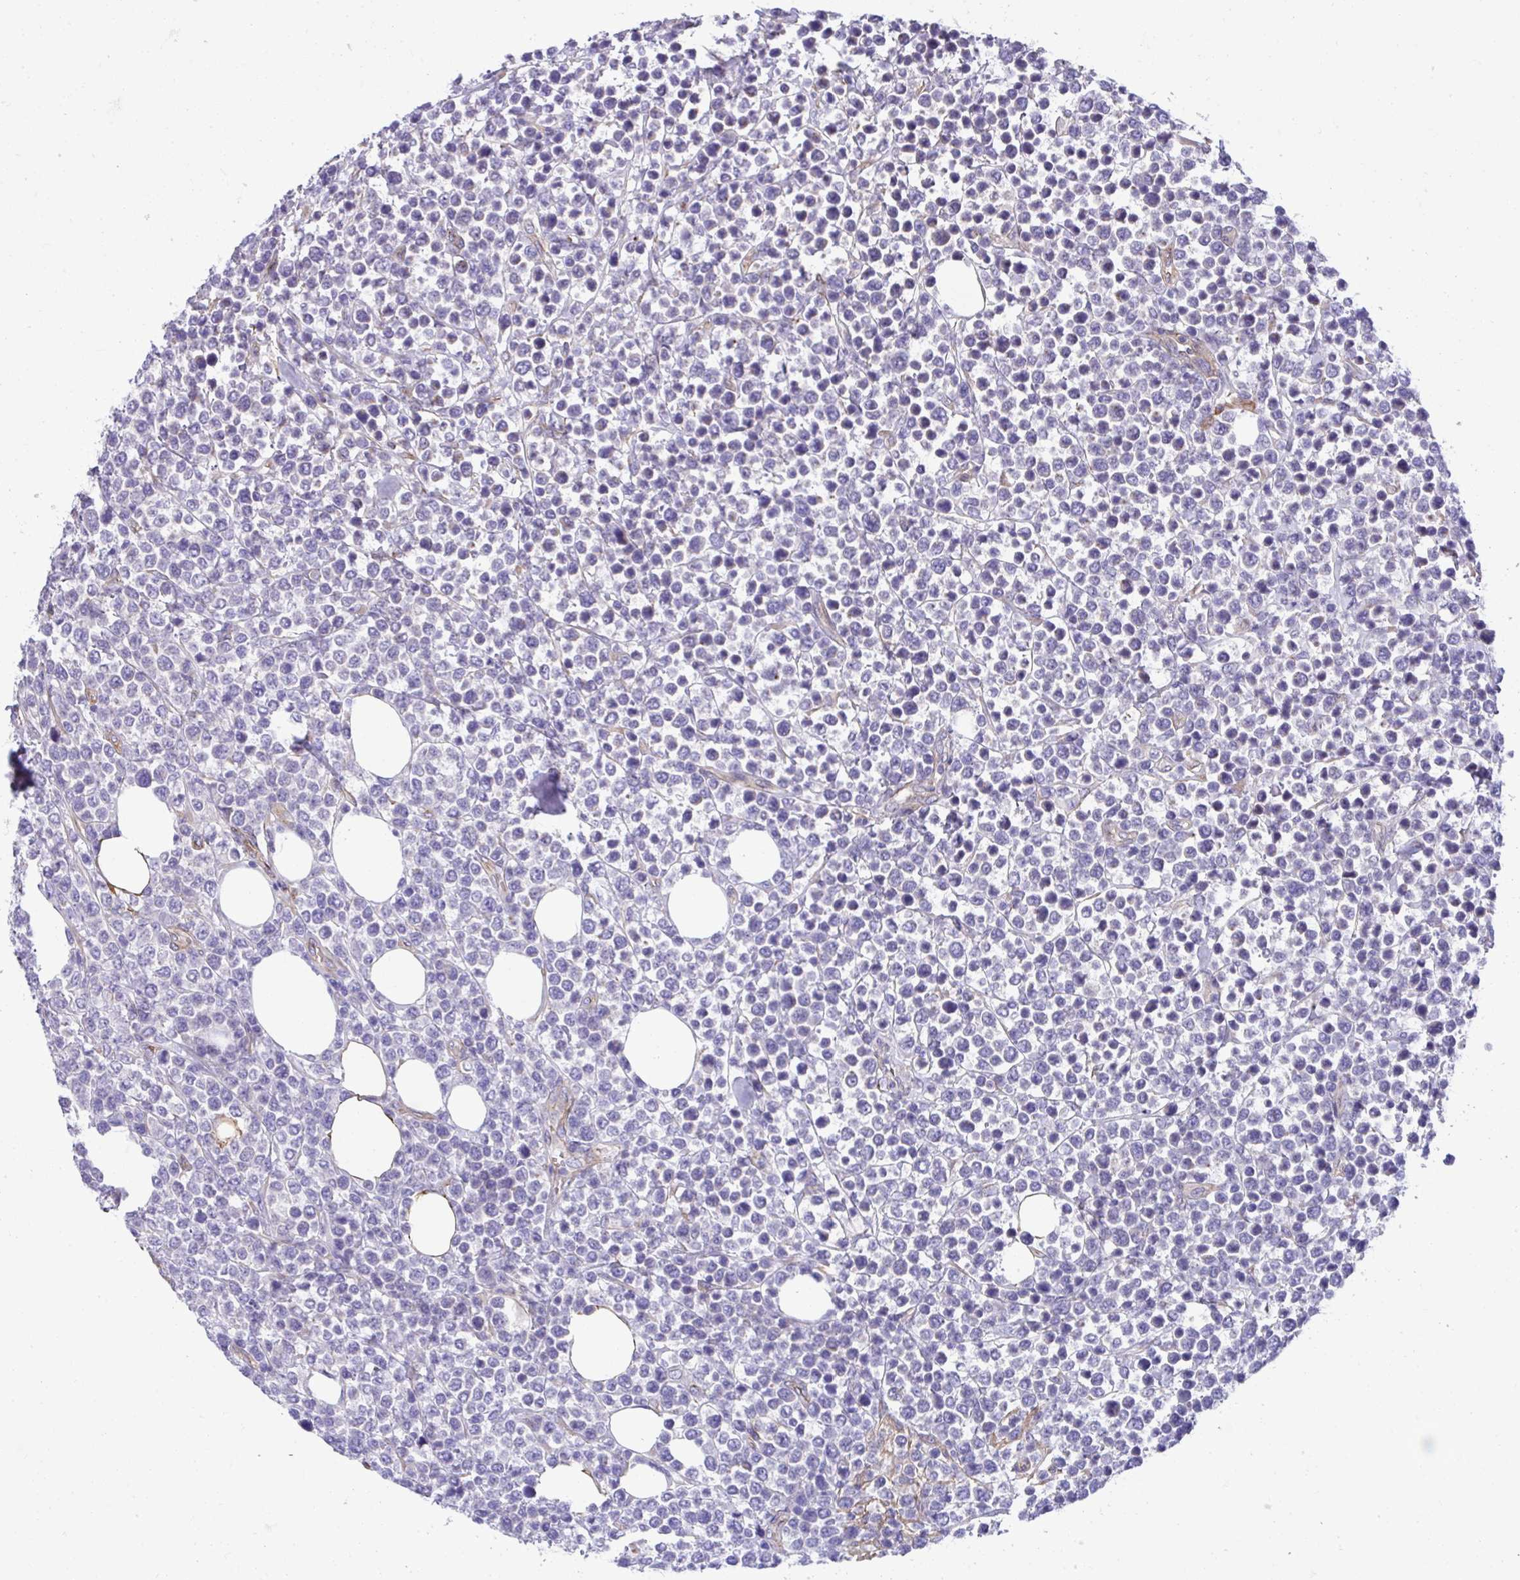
{"staining": {"intensity": "negative", "quantity": "none", "location": "none"}, "tissue": "lymphoma", "cell_type": "Tumor cells", "image_type": "cancer", "snomed": [{"axis": "morphology", "description": "Malignant lymphoma, non-Hodgkin's type, High grade"}, {"axis": "topography", "description": "Soft tissue"}], "caption": "This photomicrograph is of malignant lymphoma, non-Hodgkin's type (high-grade) stained with IHC to label a protein in brown with the nuclei are counter-stained blue. There is no staining in tumor cells.", "gene": "TRIM52", "patient": {"sex": "female", "age": 56}}